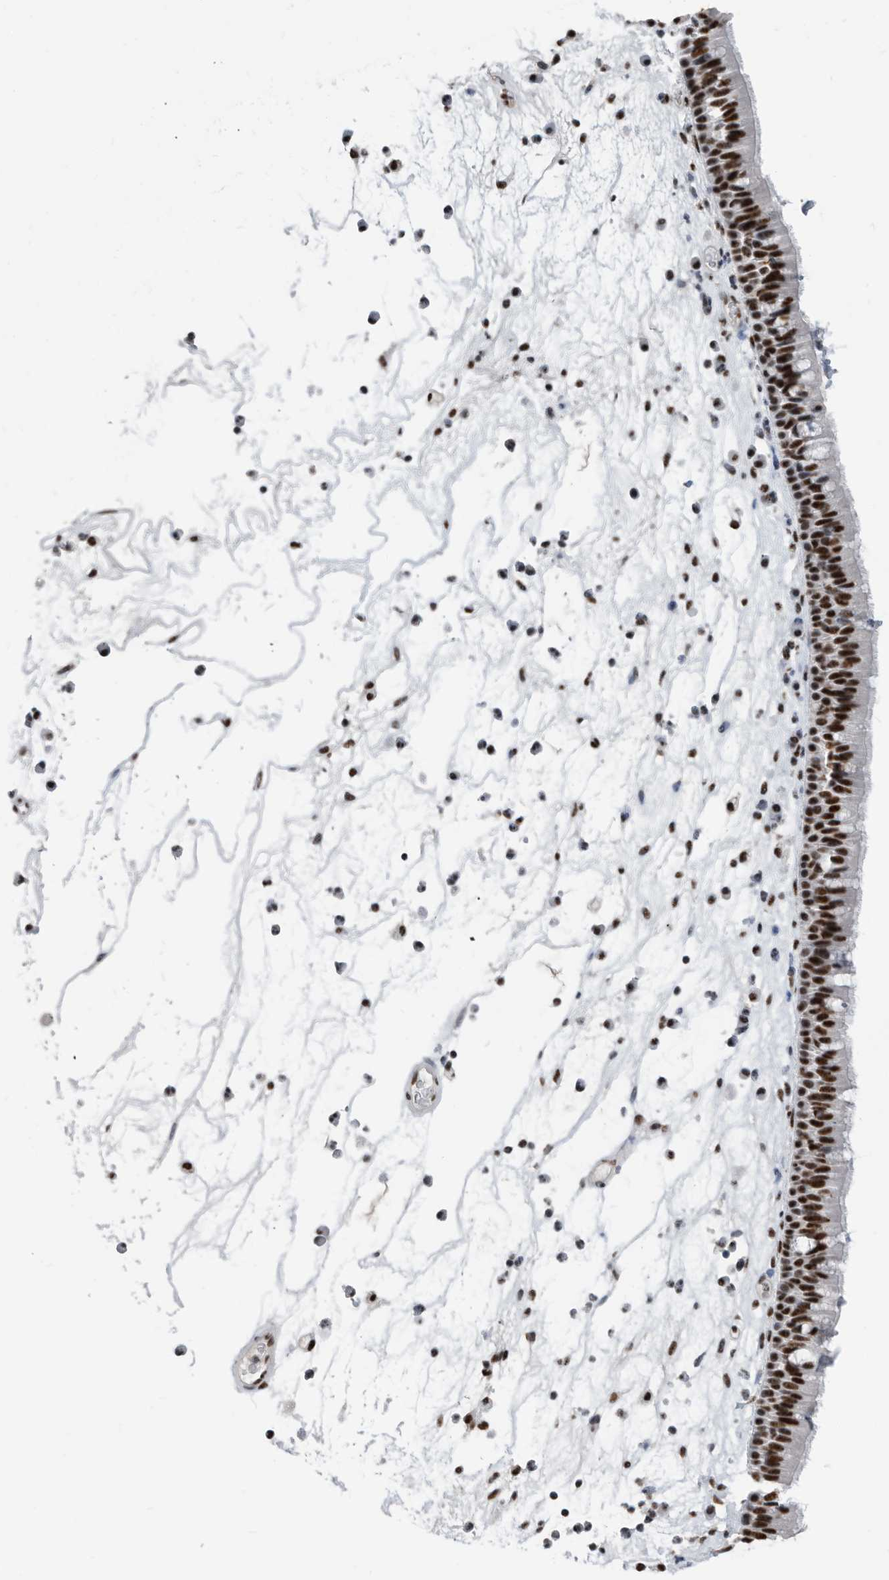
{"staining": {"intensity": "strong", "quantity": ">75%", "location": "nuclear"}, "tissue": "nasopharynx", "cell_type": "Respiratory epithelial cells", "image_type": "normal", "snomed": [{"axis": "morphology", "description": "Normal tissue, NOS"}, {"axis": "morphology", "description": "Inflammation, NOS"}, {"axis": "morphology", "description": "Malignant melanoma, Metastatic site"}, {"axis": "topography", "description": "Nasopharynx"}], "caption": "Strong nuclear positivity for a protein is appreciated in about >75% of respiratory epithelial cells of benign nasopharynx using immunohistochemistry (IHC).", "gene": "SF3A1", "patient": {"sex": "male", "age": 70}}